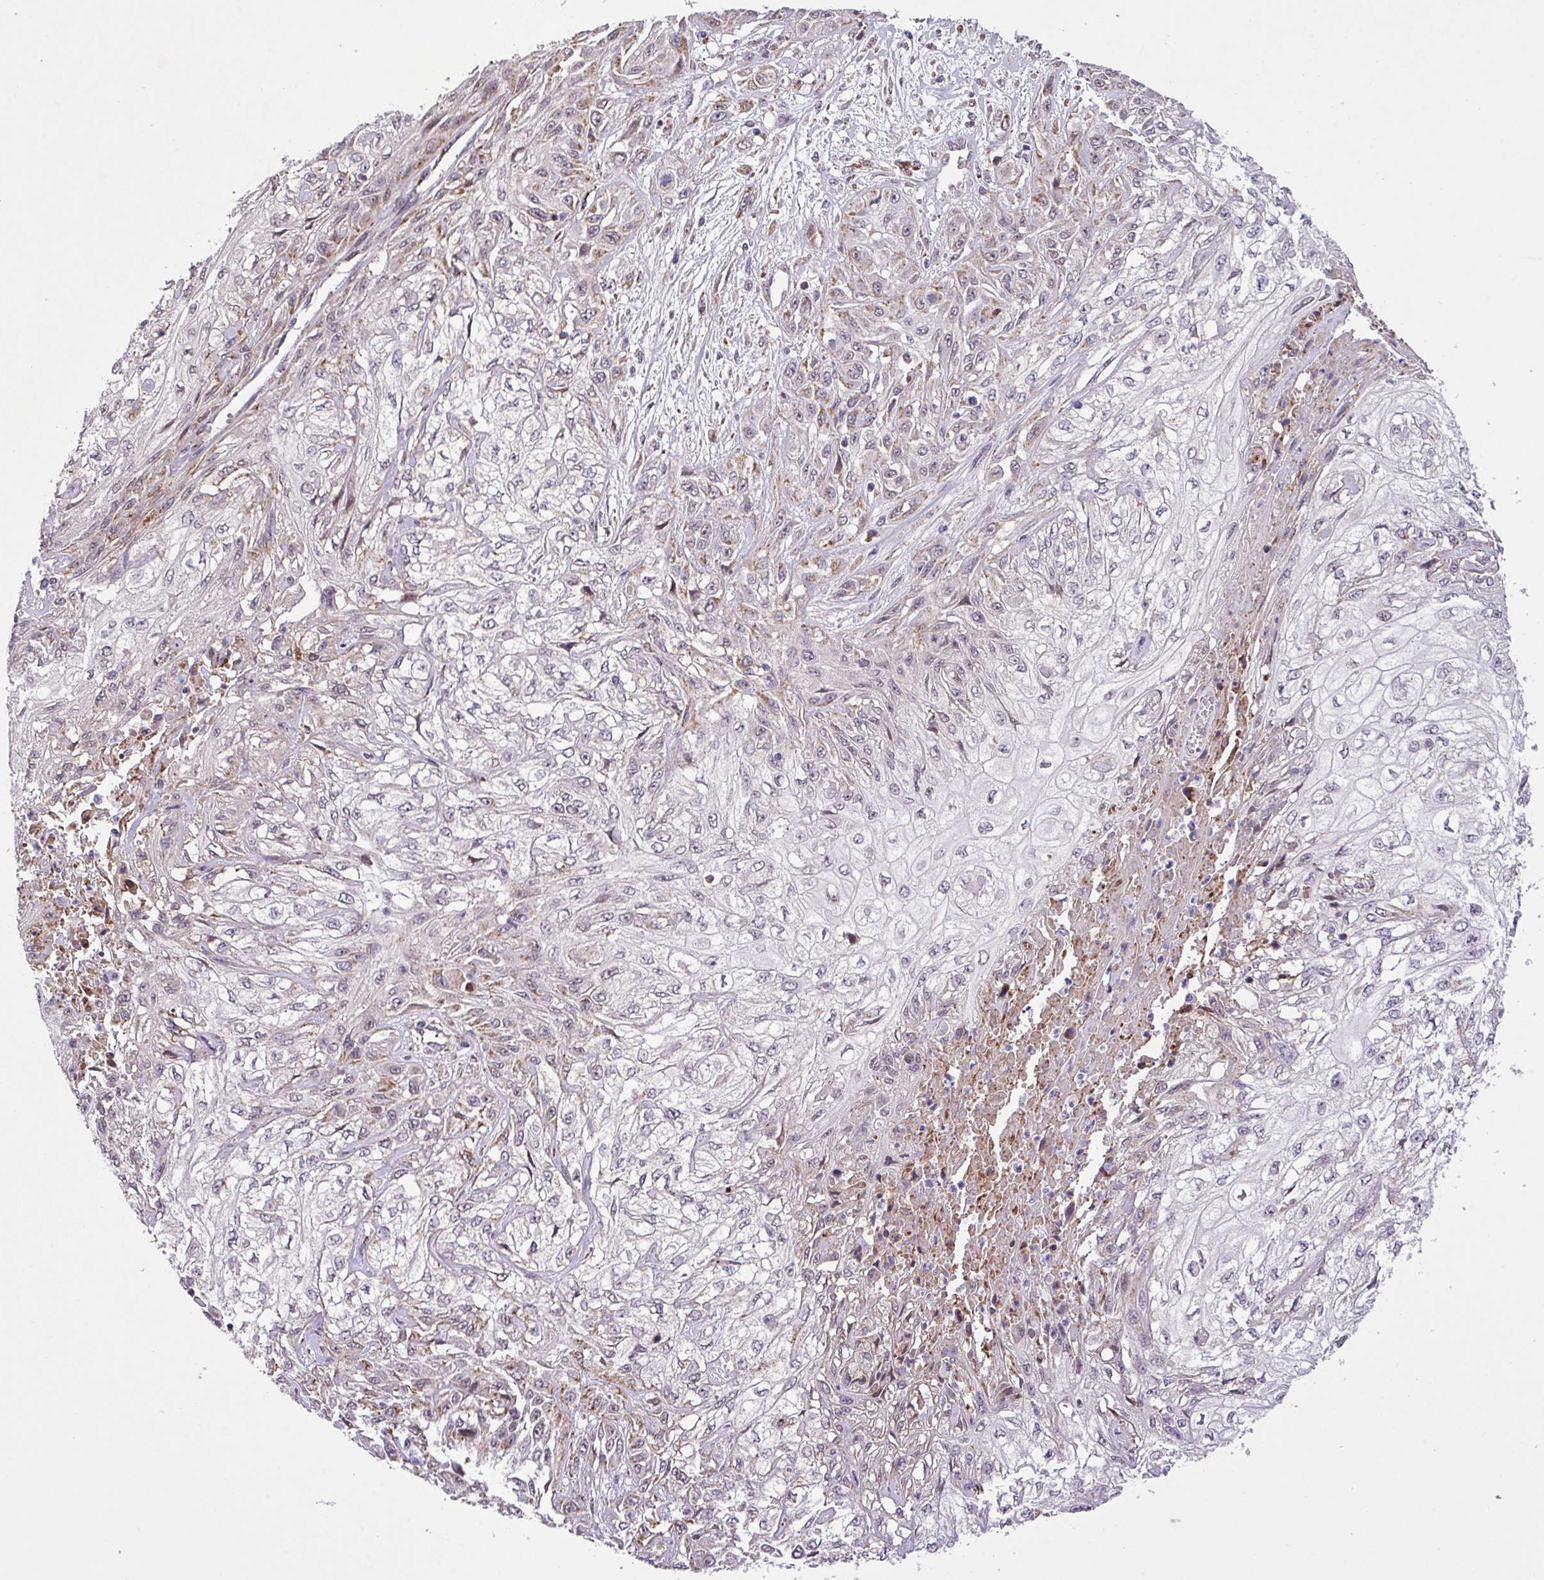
{"staining": {"intensity": "weak", "quantity": "<25%", "location": "cytoplasmic/membranous"}, "tissue": "skin cancer", "cell_type": "Tumor cells", "image_type": "cancer", "snomed": [{"axis": "morphology", "description": "Squamous cell carcinoma, NOS"}, {"axis": "morphology", "description": "Squamous cell carcinoma, metastatic, NOS"}, {"axis": "topography", "description": "Skin"}, {"axis": "topography", "description": "Lymph node"}], "caption": "Skin cancer (squamous cell carcinoma) stained for a protein using immunohistochemistry reveals no expression tumor cells.", "gene": "RPP25L", "patient": {"sex": "male", "age": 75}}